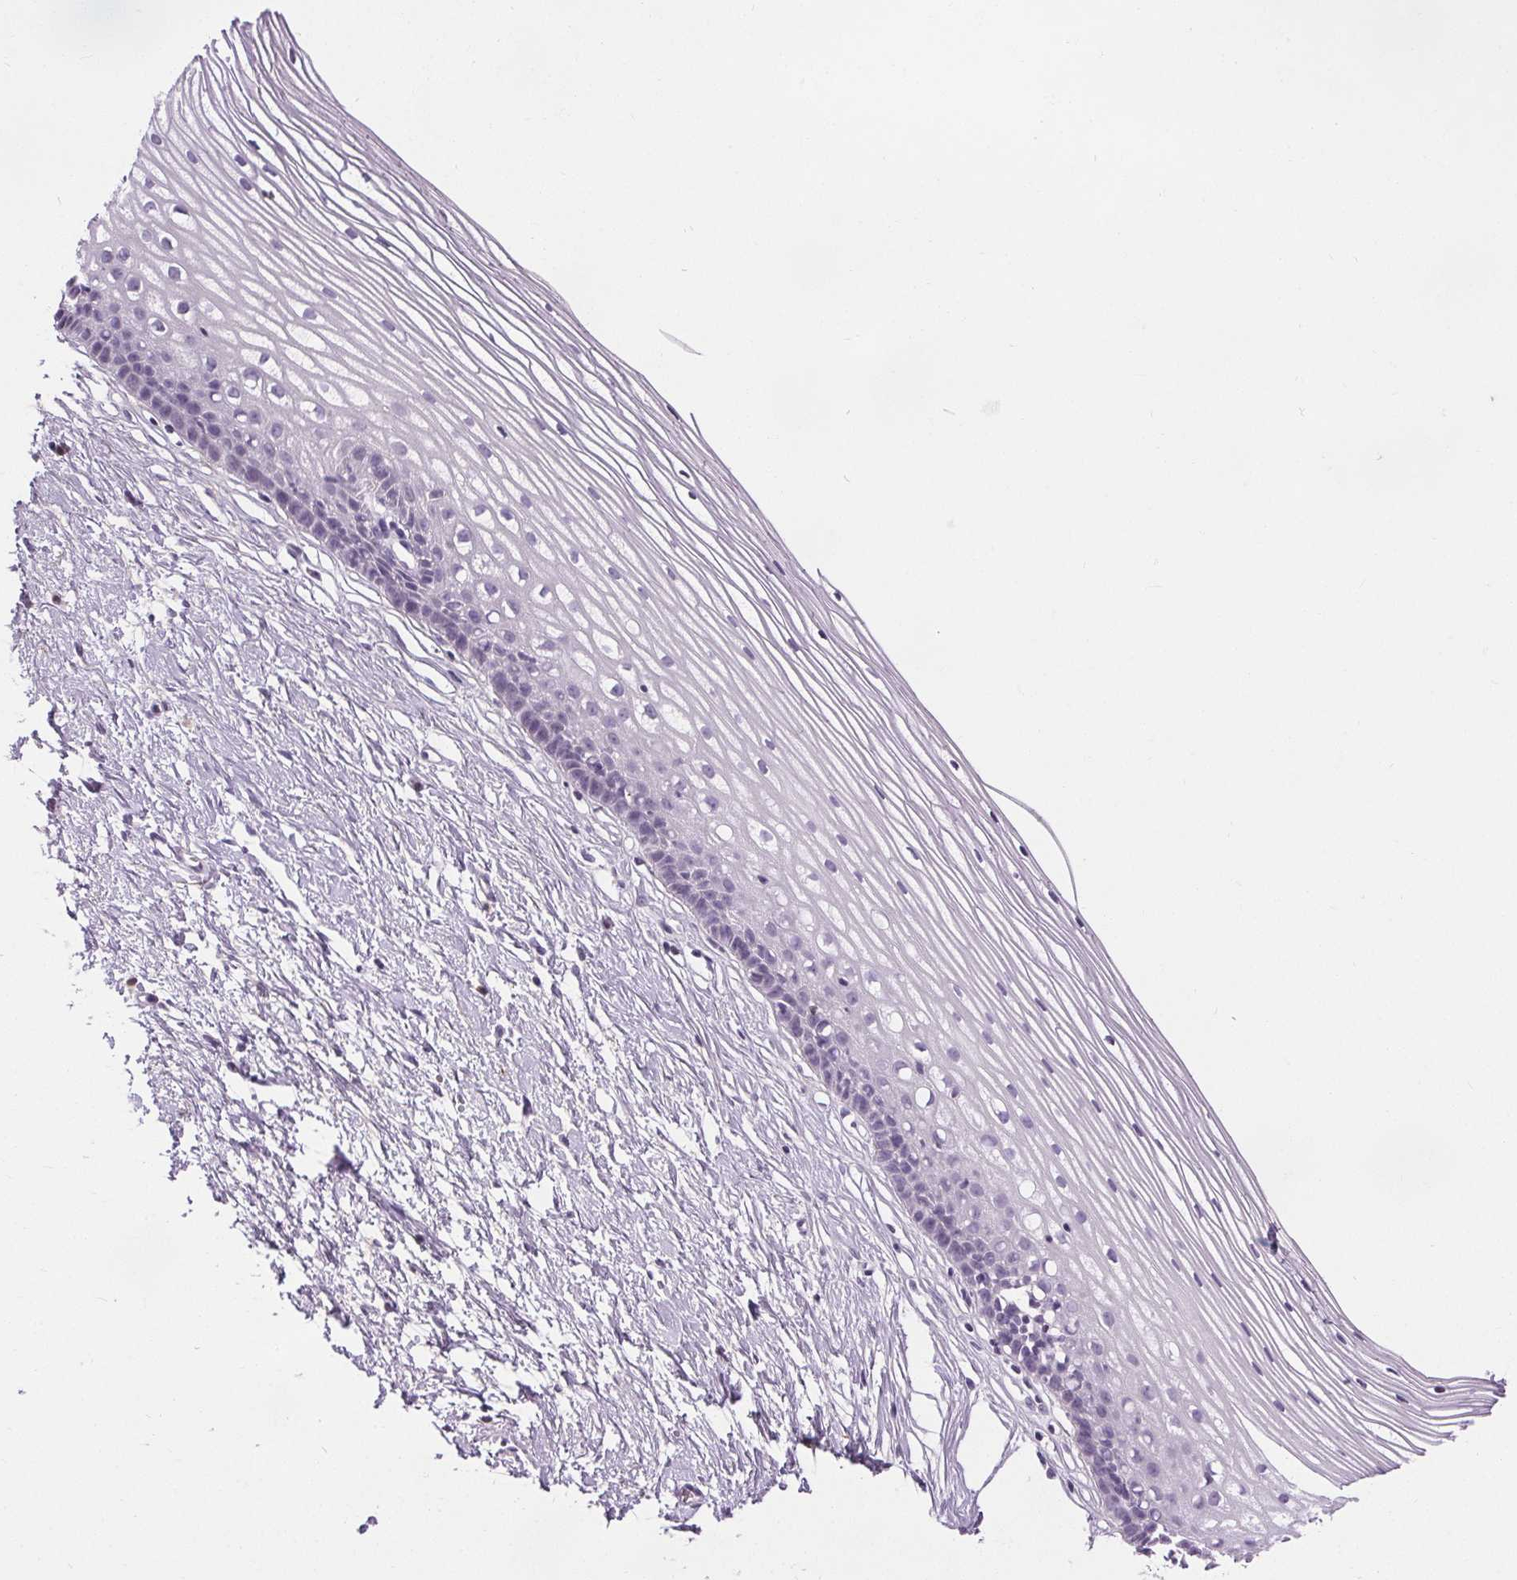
{"staining": {"intensity": "negative", "quantity": "none", "location": "none"}, "tissue": "cervix", "cell_type": "Glandular cells", "image_type": "normal", "snomed": [{"axis": "morphology", "description": "Normal tissue, NOS"}, {"axis": "topography", "description": "Cervix"}], "caption": "This is a micrograph of immunohistochemistry (IHC) staining of benign cervix, which shows no positivity in glandular cells.", "gene": "TMEM240", "patient": {"sex": "female", "age": 40}}